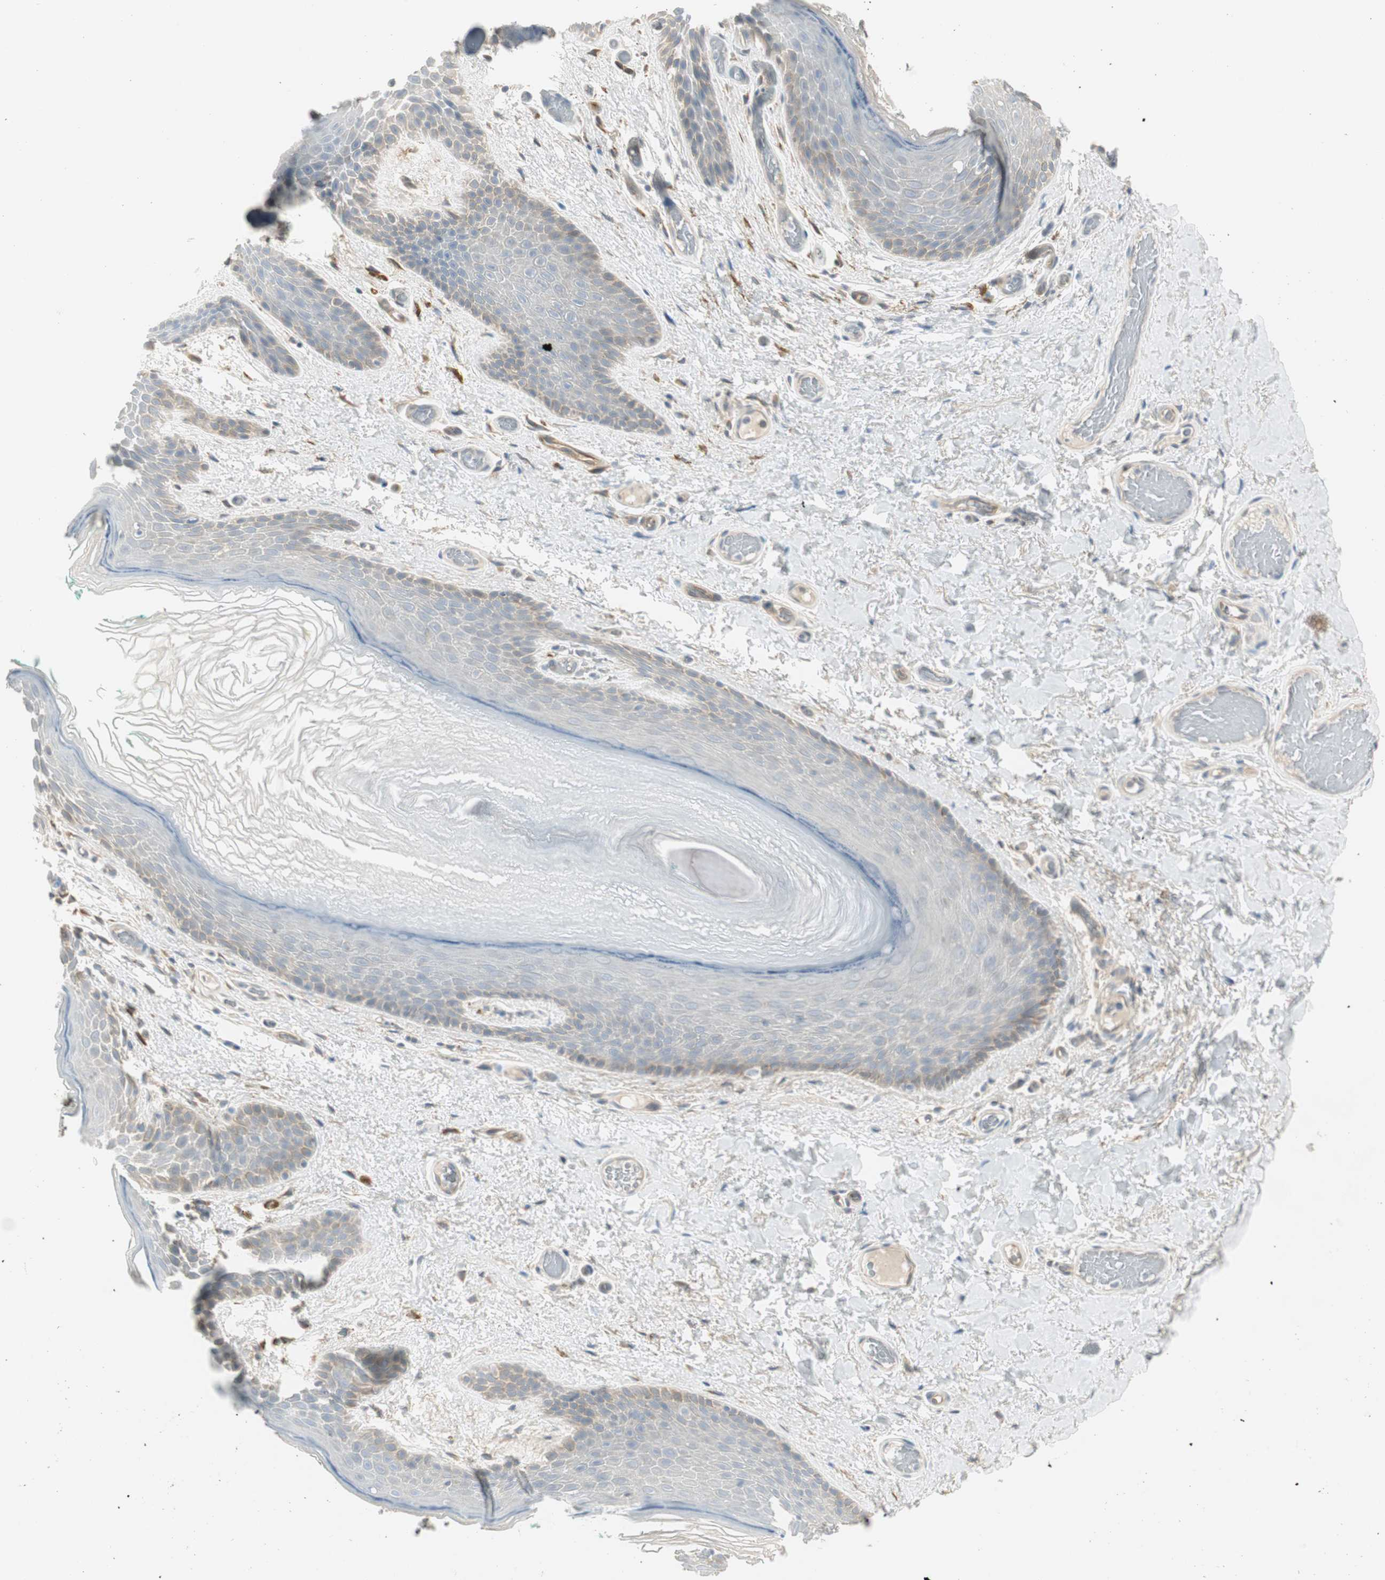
{"staining": {"intensity": "weak", "quantity": "<25%", "location": "cytoplasmic/membranous"}, "tissue": "skin", "cell_type": "Epidermal cells", "image_type": "normal", "snomed": [{"axis": "morphology", "description": "Normal tissue, NOS"}, {"axis": "topography", "description": "Anal"}], "caption": "Immunohistochemistry (IHC) histopathology image of normal skin: human skin stained with DAB reveals no significant protein positivity in epidermal cells. (DAB (3,3'-diaminobenzidine) immunohistochemistry (IHC), high magnification).", "gene": "STON1", "patient": {"sex": "male", "age": 74}}